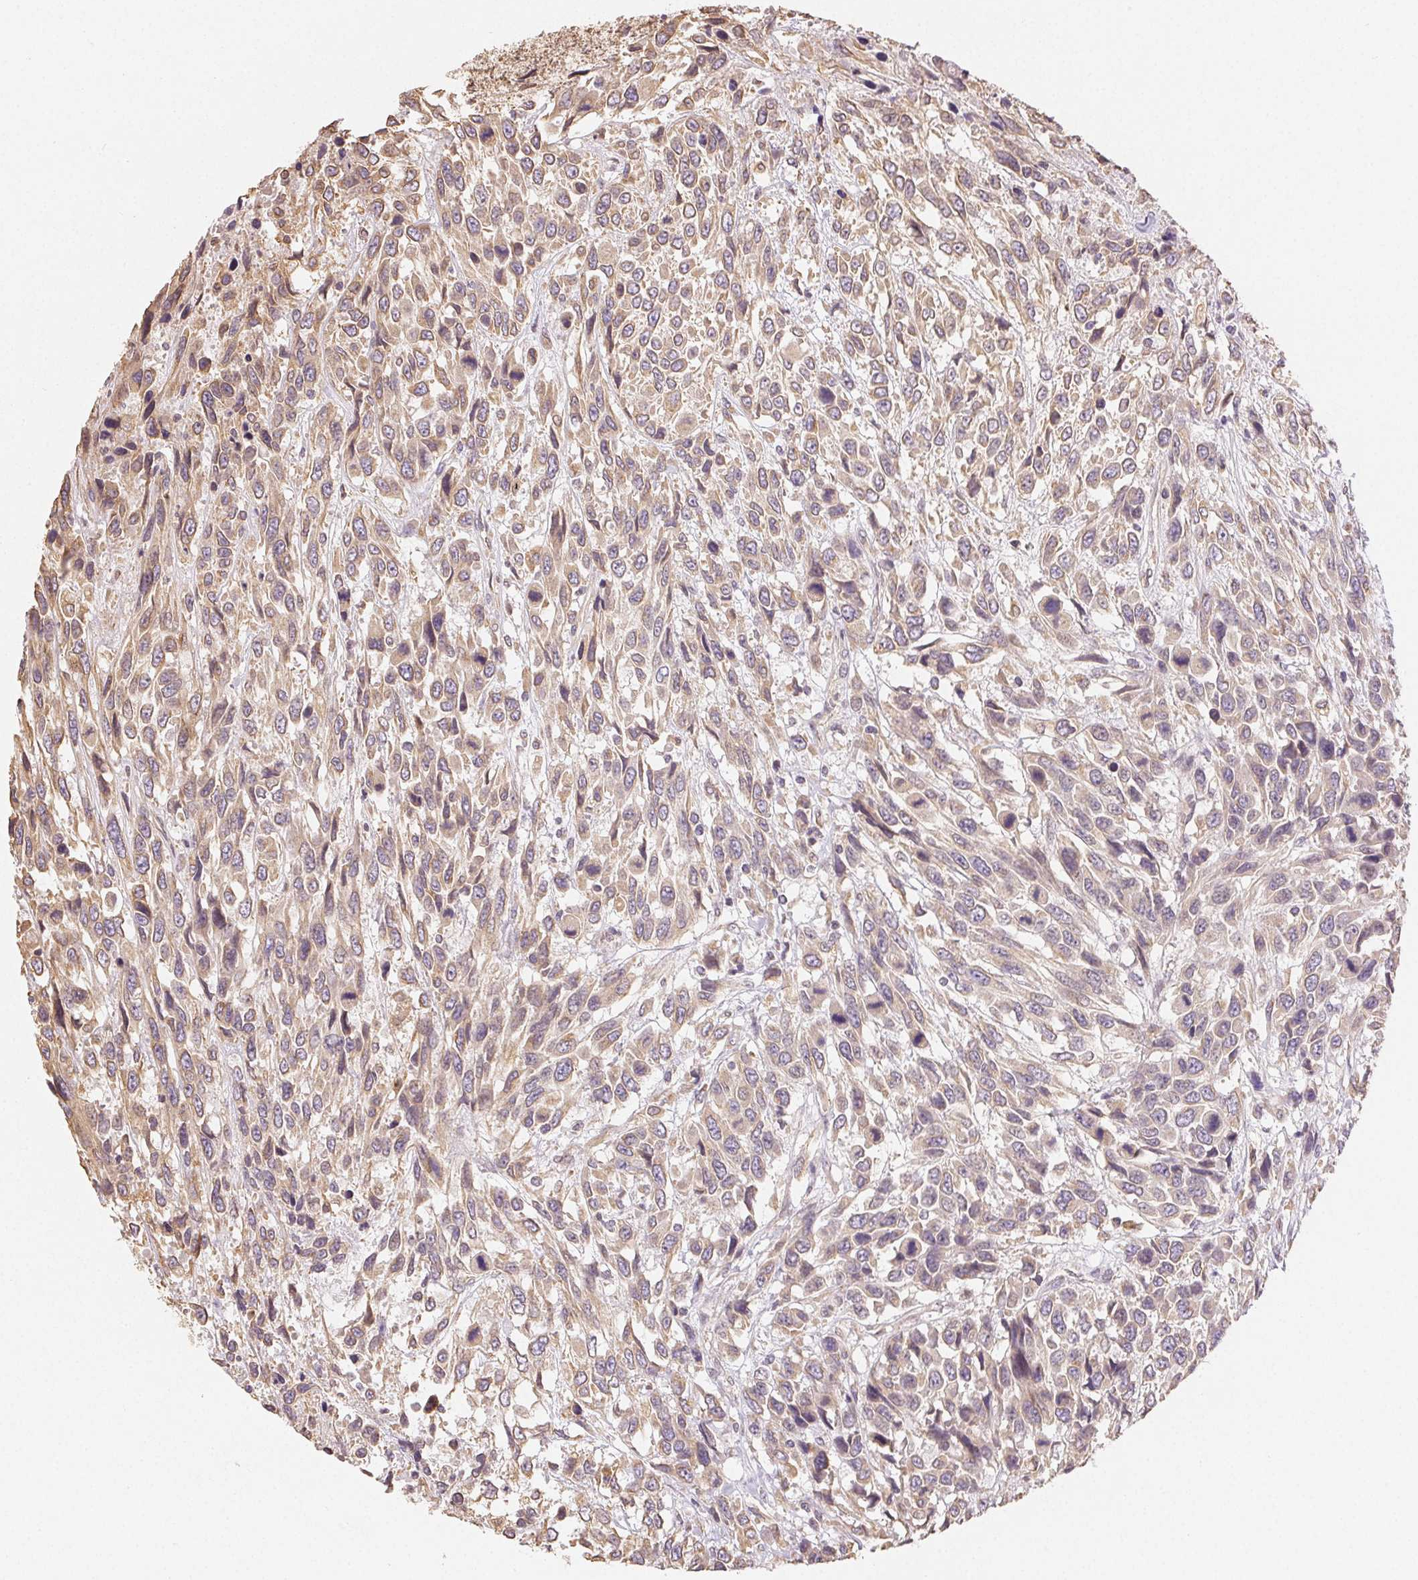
{"staining": {"intensity": "weak", "quantity": ">75%", "location": "cytoplasmic/membranous"}, "tissue": "urothelial cancer", "cell_type": "Tumor cells", "image_type": "cancer", "snomed": [{"axis": "morphology", "description": "Urothelial carcinoma, High grade"}, {"axis": "topography", "description": "Urinary bladder"}], "caption": "Human urothelial cancer stained with a protein marker displays weak staining in tumor cells.", "gene": "SEZ6L2", "patient": {"sex": "female", "age": 70}}